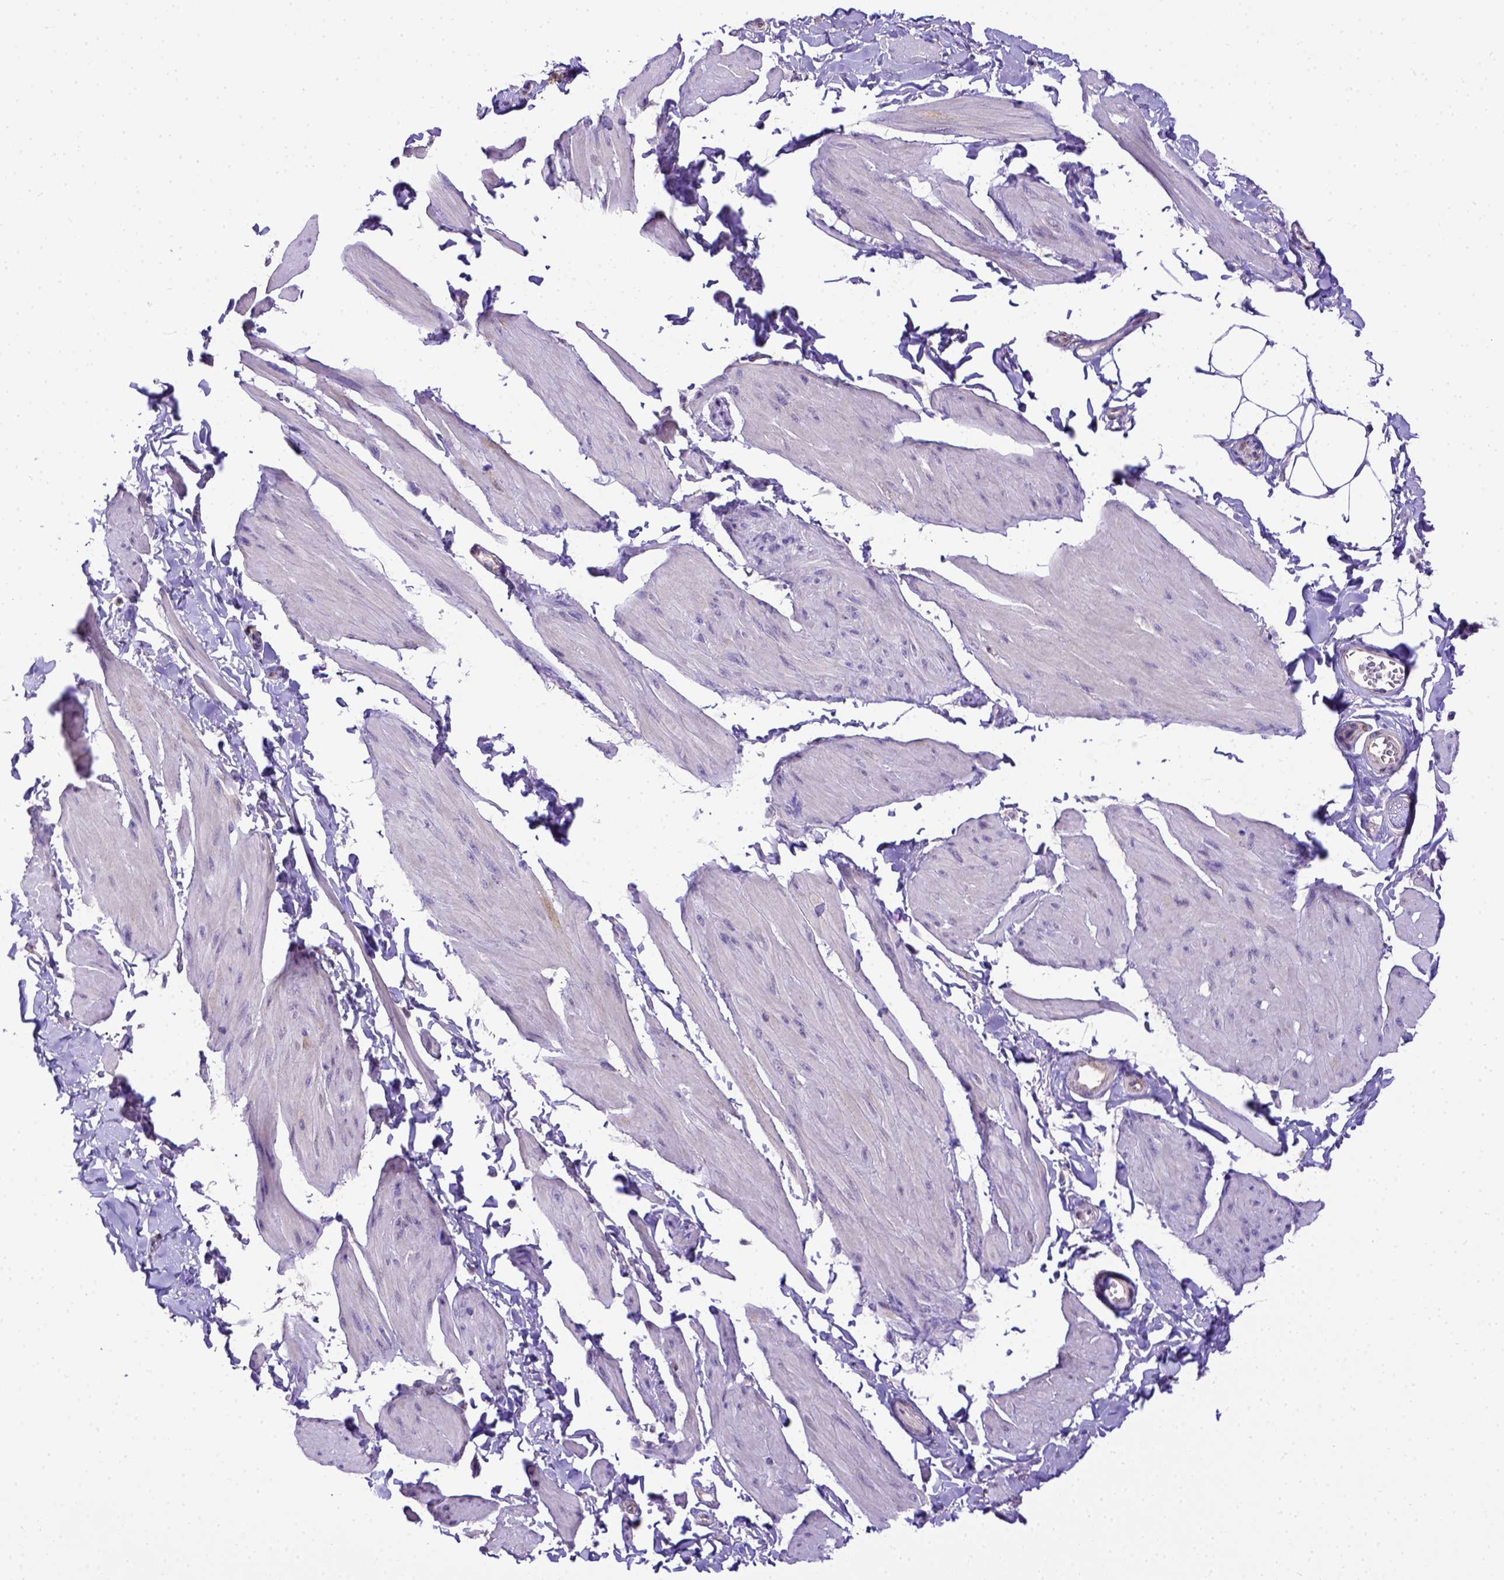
{"staining": {"intensity": "negative", "quantity": "none", "location": "none"}, "tissue": "smooth muscle", "cell_type": "Smooth muscle cells", "image_type": "normal", "snomed": [{"axis": "morphology", "description": "Normal tissue, NOS"}, {"axis": "topography", "description": "Adipose tissue"}, {"axis": "topography", "description": "Smooth muscle"}, {"axis": "topography", "description": "Peripheral nerve tissue"}], "caption": "Smooth muscle stained for a protein using immunohistochemistry displays no positivity smooth muscle cells.", "gene": "BTN1A1", "patient": {"sex": "male", "age": 83}}